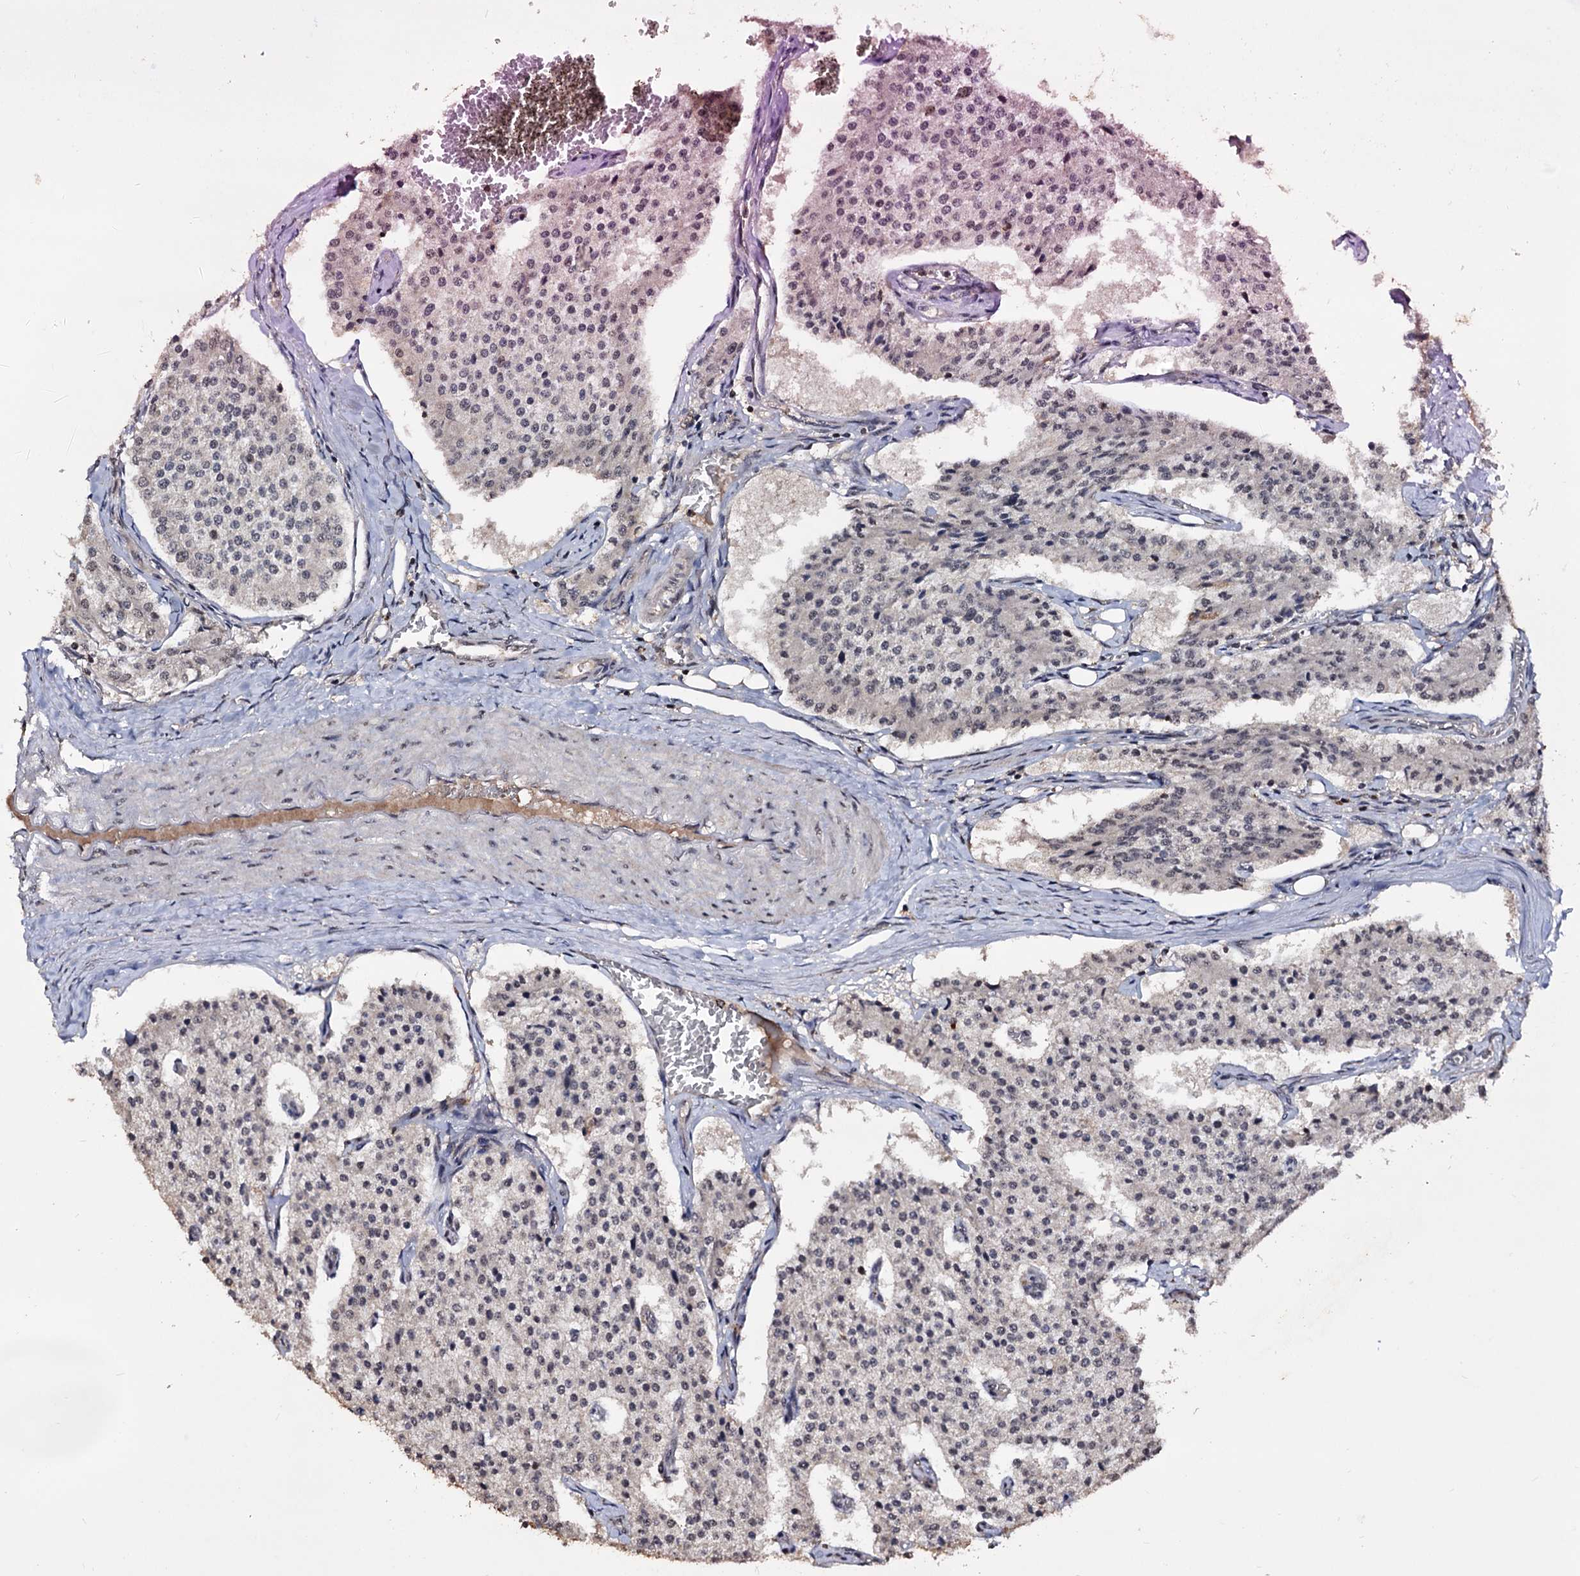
{"staining": {"intensity": "negative", "quantity": "none", "location": "none"}, "tissue": "carcinoid", "cell_type": "Tumor cells", "image_type": "cancer", "snomed": [{"axis": "morphology", "description": "Carcinoid, malignant, NOS"}, {"axis": "topography", "description": "Colon"}], "caption": "Protein analysis of malignant carcinoid displays no significant staining in tumor cells. (Immunohistochemistry, brightfield microscopy, high magnification).", "gene": "KLF5", "patient": {"sex": "female", "age": 52}}